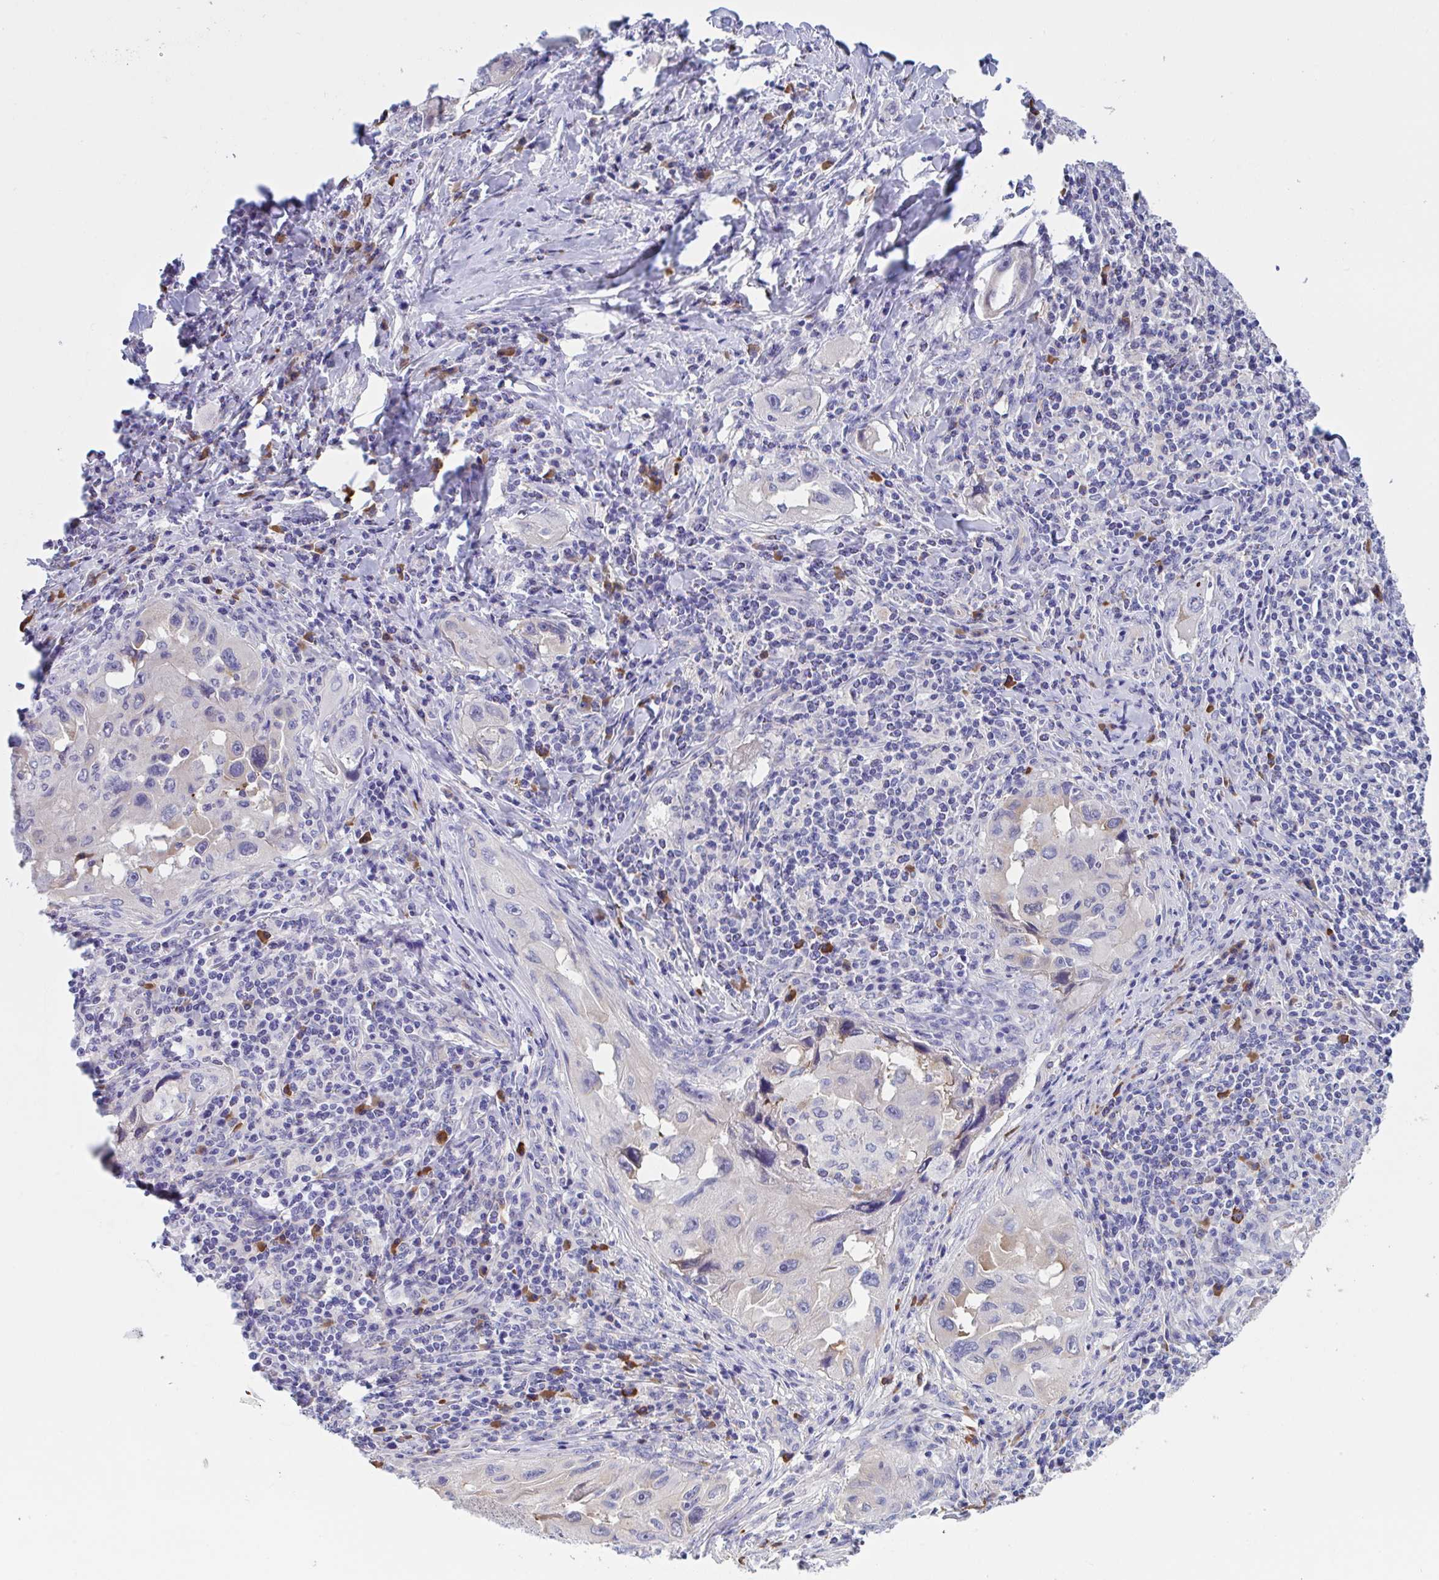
{"staining": {"intensity": "negative", "quantity": "none", "location": "none"}, "tissue": "lung cancer", "cell_type": "Tumor cells", "image_type": "cancer", "snomed": [{"axis": "morphology", "description": "Adenocarcinoma, NOS"}, {"axis": "topography", "description": "Lung"}], "caption": "Histopathology image shows no significant protein positivity in tumor cells of adenocarcinoma (lung).", "gene": "MS4A14", "patient": {"sex": "female", "age": 73}}